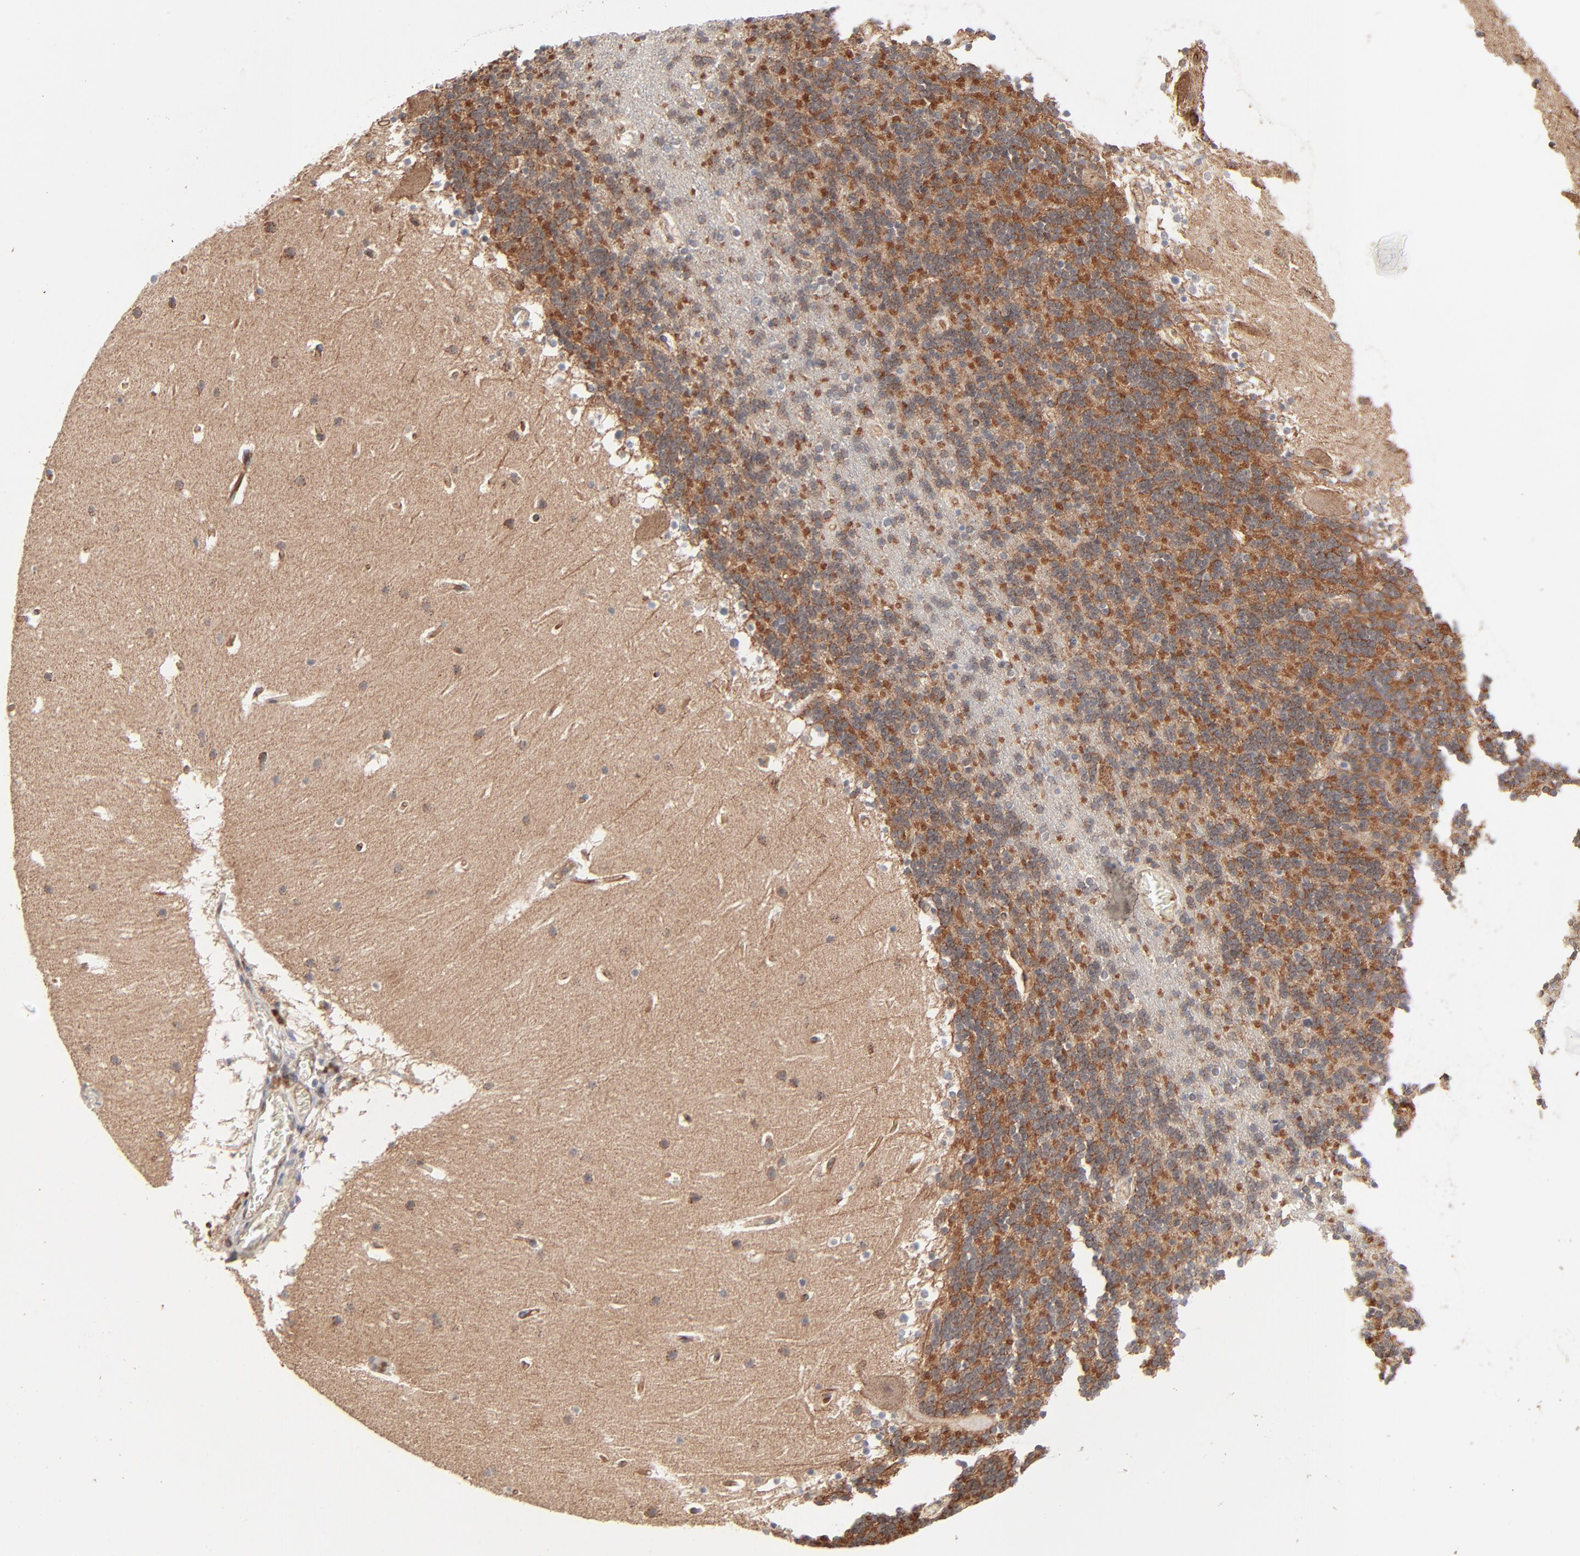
{"staining": {"intensity": "moderate", "quantity": "25%-75%", "location": "cytoplasmic/membranous"}, "tissue": "cerebellum", "cell_type": "Cells in granular layer", "image_type": "normal", "snomed": [{"axis": "morphology", "description": "Normal tissue, NOS"}, {"axis": "topography", "description": "Cerebellum"}], "caption": "Normal cerebellum demonstrates moderate cytoplasmic/membranous expression in about 25%-75% of cells in granular layer.", "gene": "ABLIM3", "patient": {"sex": "male", "age": 45}}